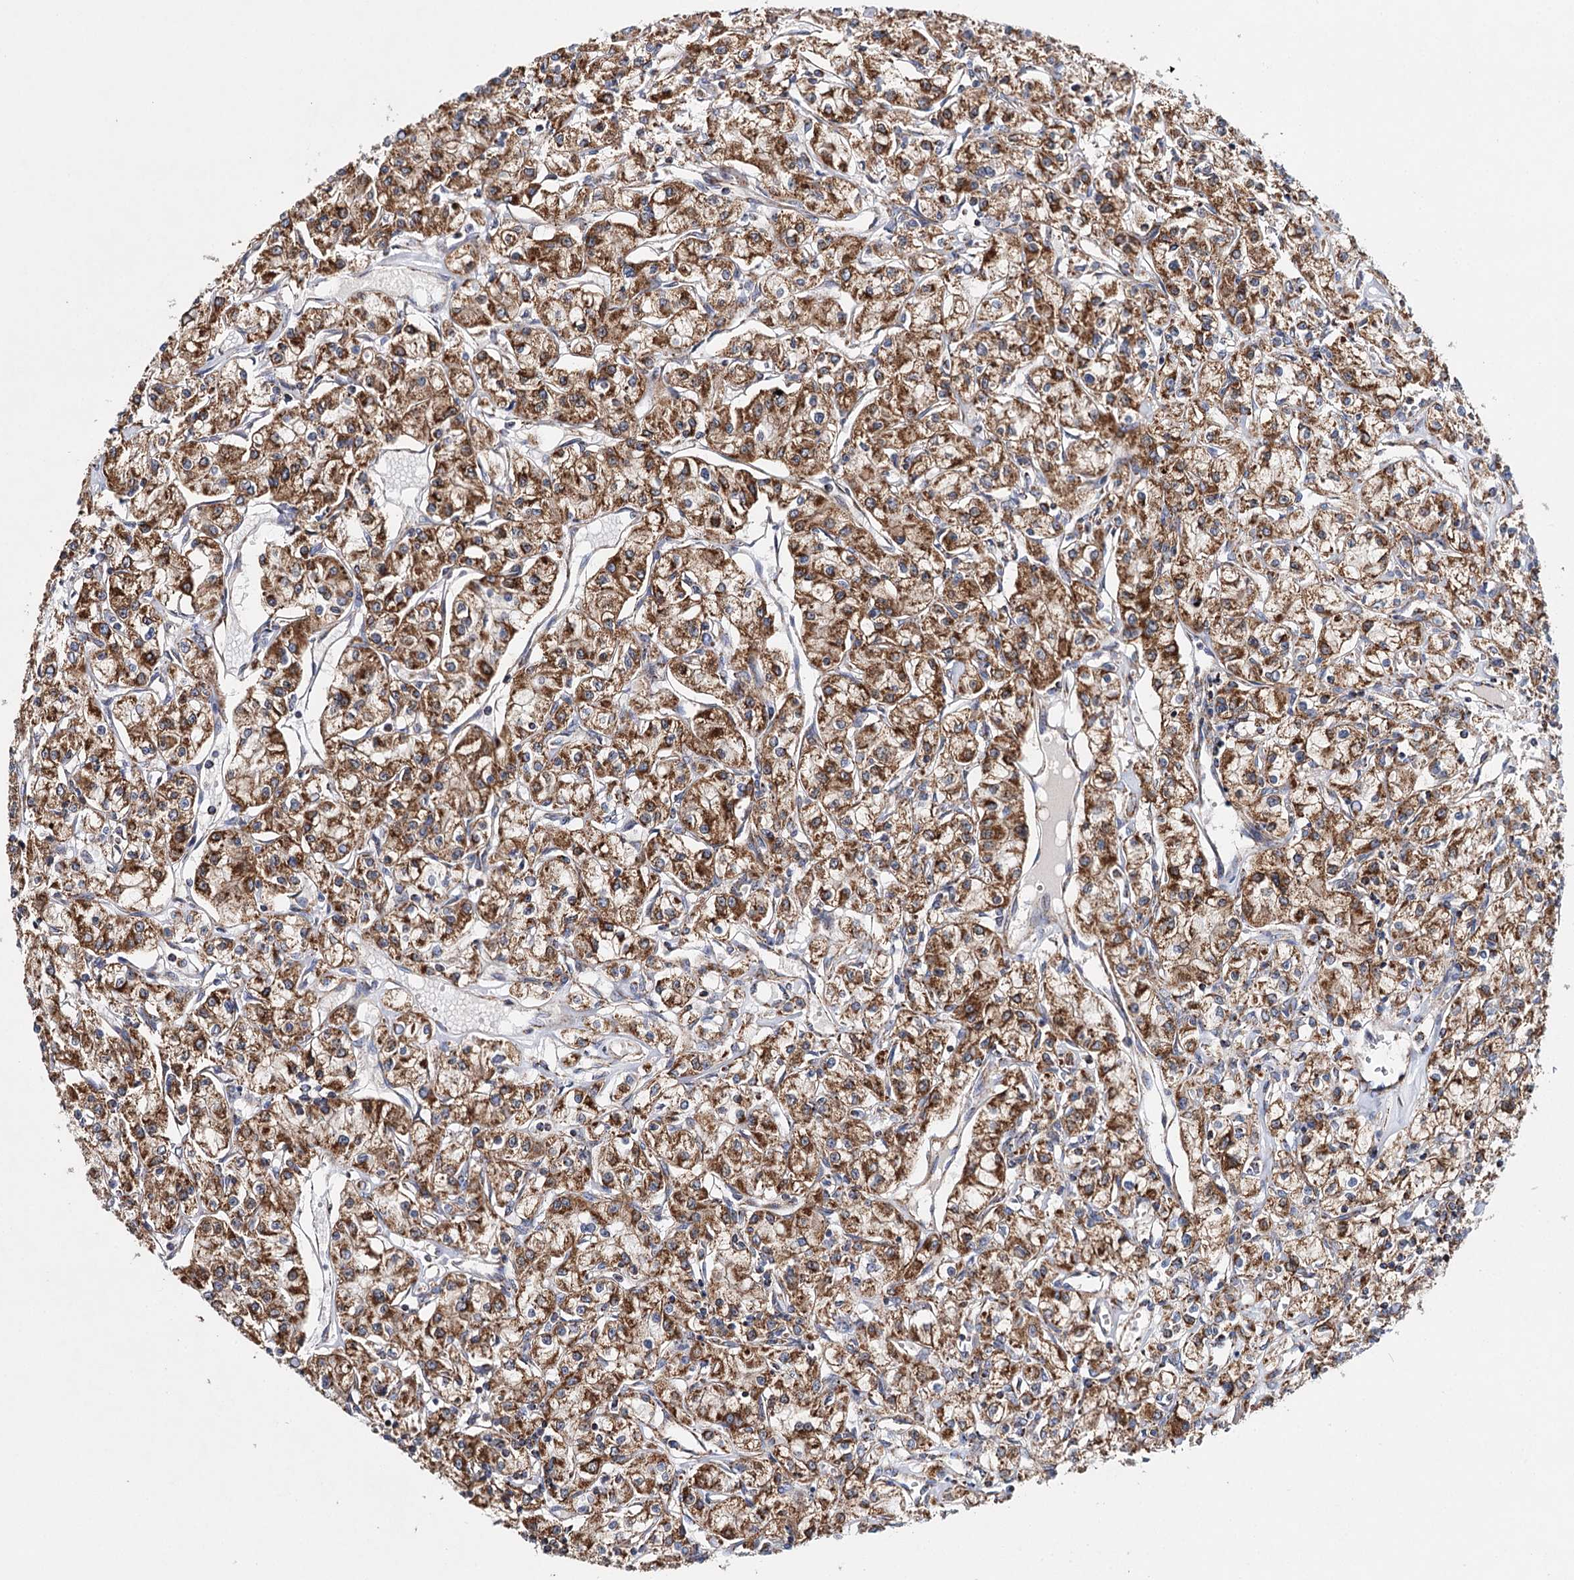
{"staining": {"intensity": "strong", "quantity": ">75%", "location": "cytoplasmic/membranous"}, "tissue": "renal cancer", "cell_type": "Tumor cells", "image_type": "cancer", "snomed": [{"axis": "morphology", "description": "Adenocarcinoma, NOS"}, {"axis": "topography", "description": "Kidney"}], "caption": "The photomicrograph demonstrates immunohistochemical staining of renal cancer (adenocarcinoma). There is strong cytoplasmic/membranous positivity is identified in about >75% of tumor cells.", "gene": "CFAP46", "patient": {"sex": "female", "age": 59}}